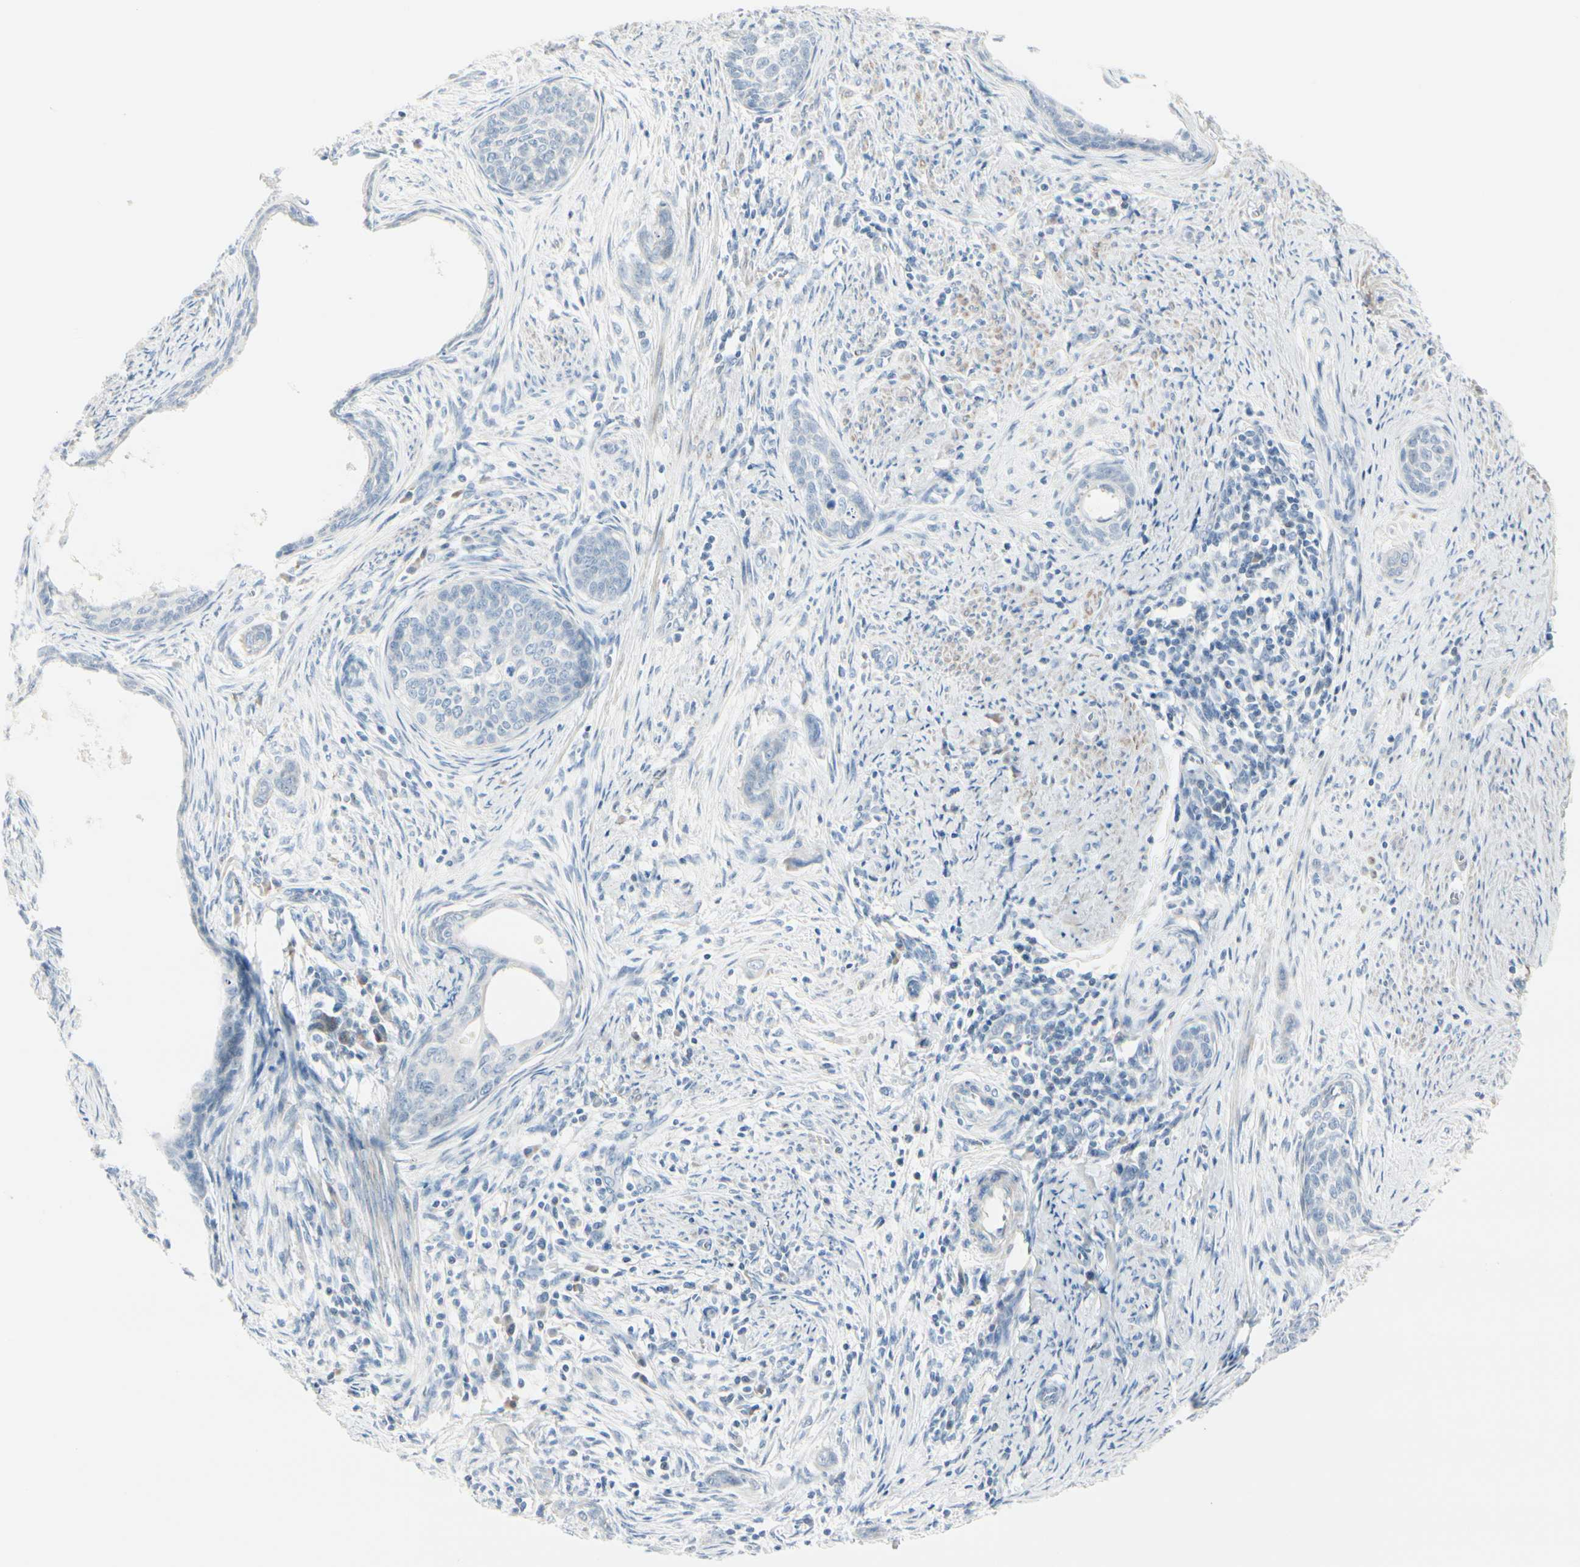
{"staining": {"intensity": "negative", "quantity": "none", "location": "none"}, "tissue": "cervical cancer", "cell_type": "Tumor cells", "image_type": "cancer", "snomed": [{"axis": "morphology", "description": "Squamous cell carcinoma, NOS"}, {"axis": "topography", "description": "Cervix"}], "caption": "DAB immunohistochemical staining of human cervical squamous cell carcinoma demonstrates no significant staining in tumor cells.", "gene": "CDHR5", "patient": {"sex": "female", "age": 33}}